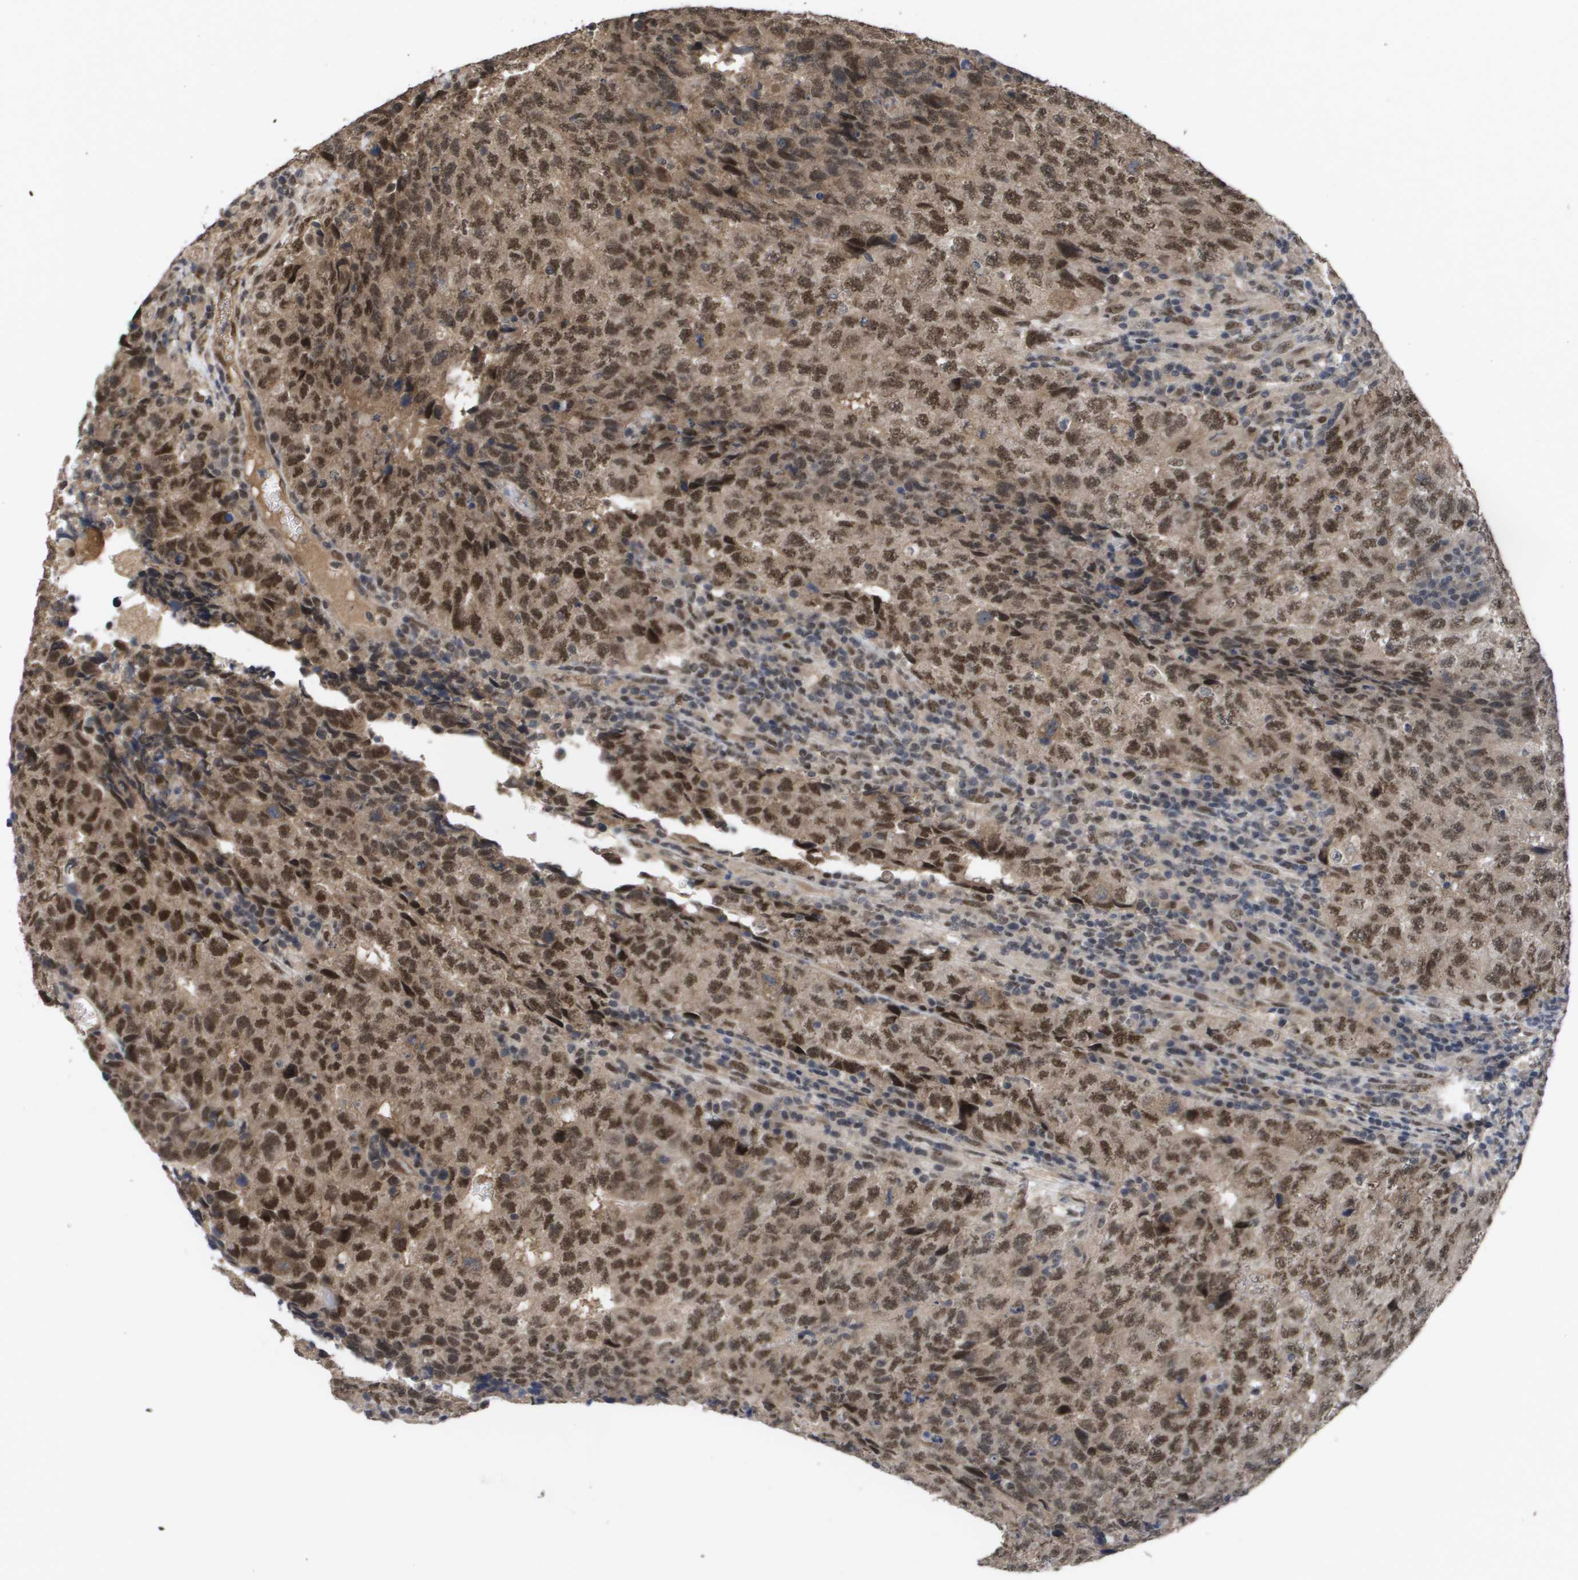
{"staining": {"intensity": "moderate", "quantity": ">75%", "location": "cytoplasmic/membranous,nuclear"}, "tissue": "testis cancer", "cell_type": "Tumor cells", "image_type": "cancer", "snomed": [{"axis": "morphology", "description": "Necrosis, NOS"}, {"axis": "morphology", "description": "Carcinoma, Embryonal, NOS"}, {"axis": "topography", "description": "Testis"}], "caption": "Testis cancer tissue displays moderate cytoplasmic/membranous and nuclear staining in about >75% of tumor cells", "gene": "AMBRA1", "patient": {"sex": "male", "age": 19}}